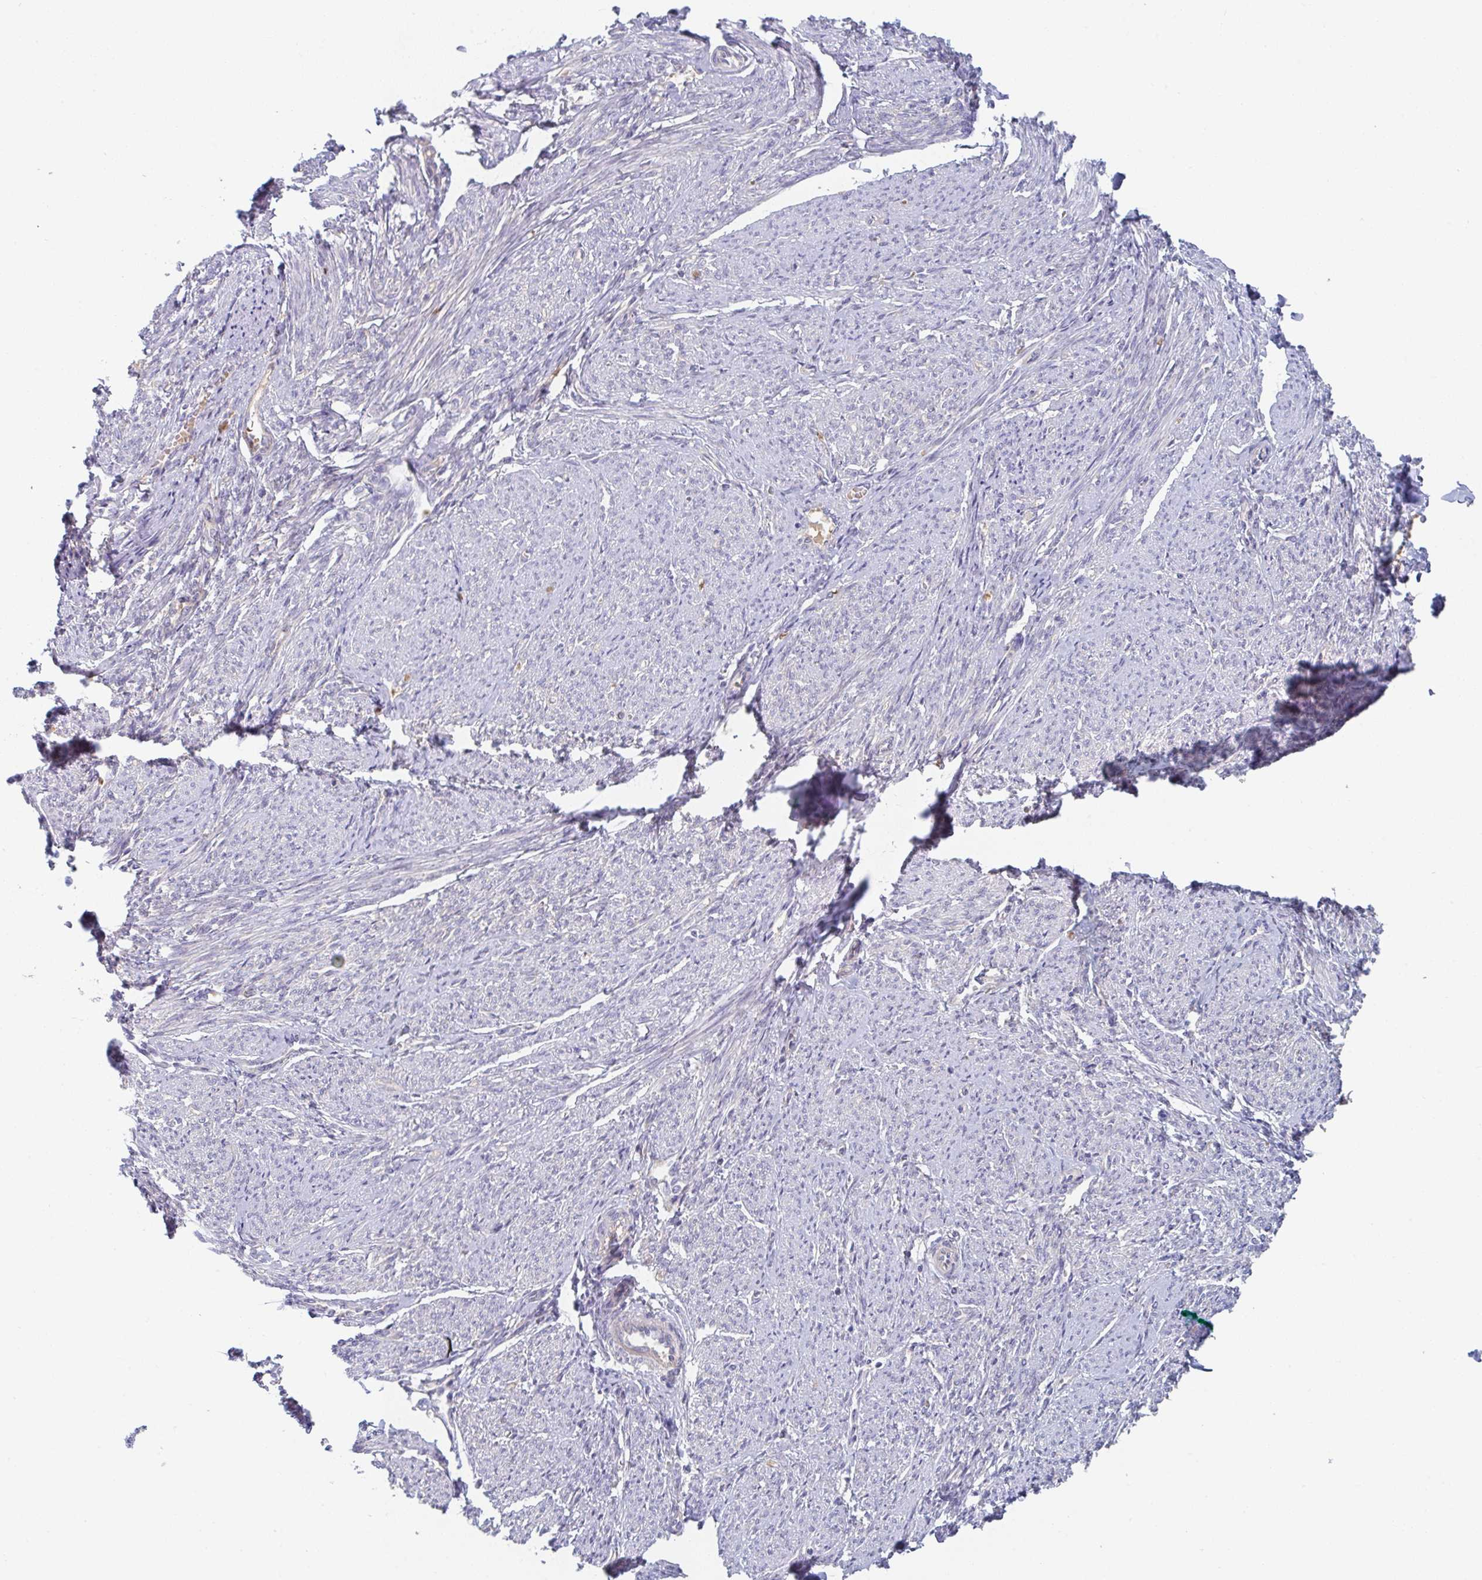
{"staining": {"intensity": "negative", "quantity": "none", "location": "none"}, "tissue": "smooth muscle", "cell_type": "Smooth muscle cells", "image_type": "normal", "snomed": [{"axis": "morphology", "description": "Normal tissue, NOS"}, {"axis": "topography", "description": "Smooth muscle"}], "caption": "DAB (3,3'-diaminobenzidine) immunohistochemical staining of benign smooth muscle exhibits no significant positivity in smooth muscle cells.", "gene": "AMPD2", "patient": {"sex": "female", "age": 65}}